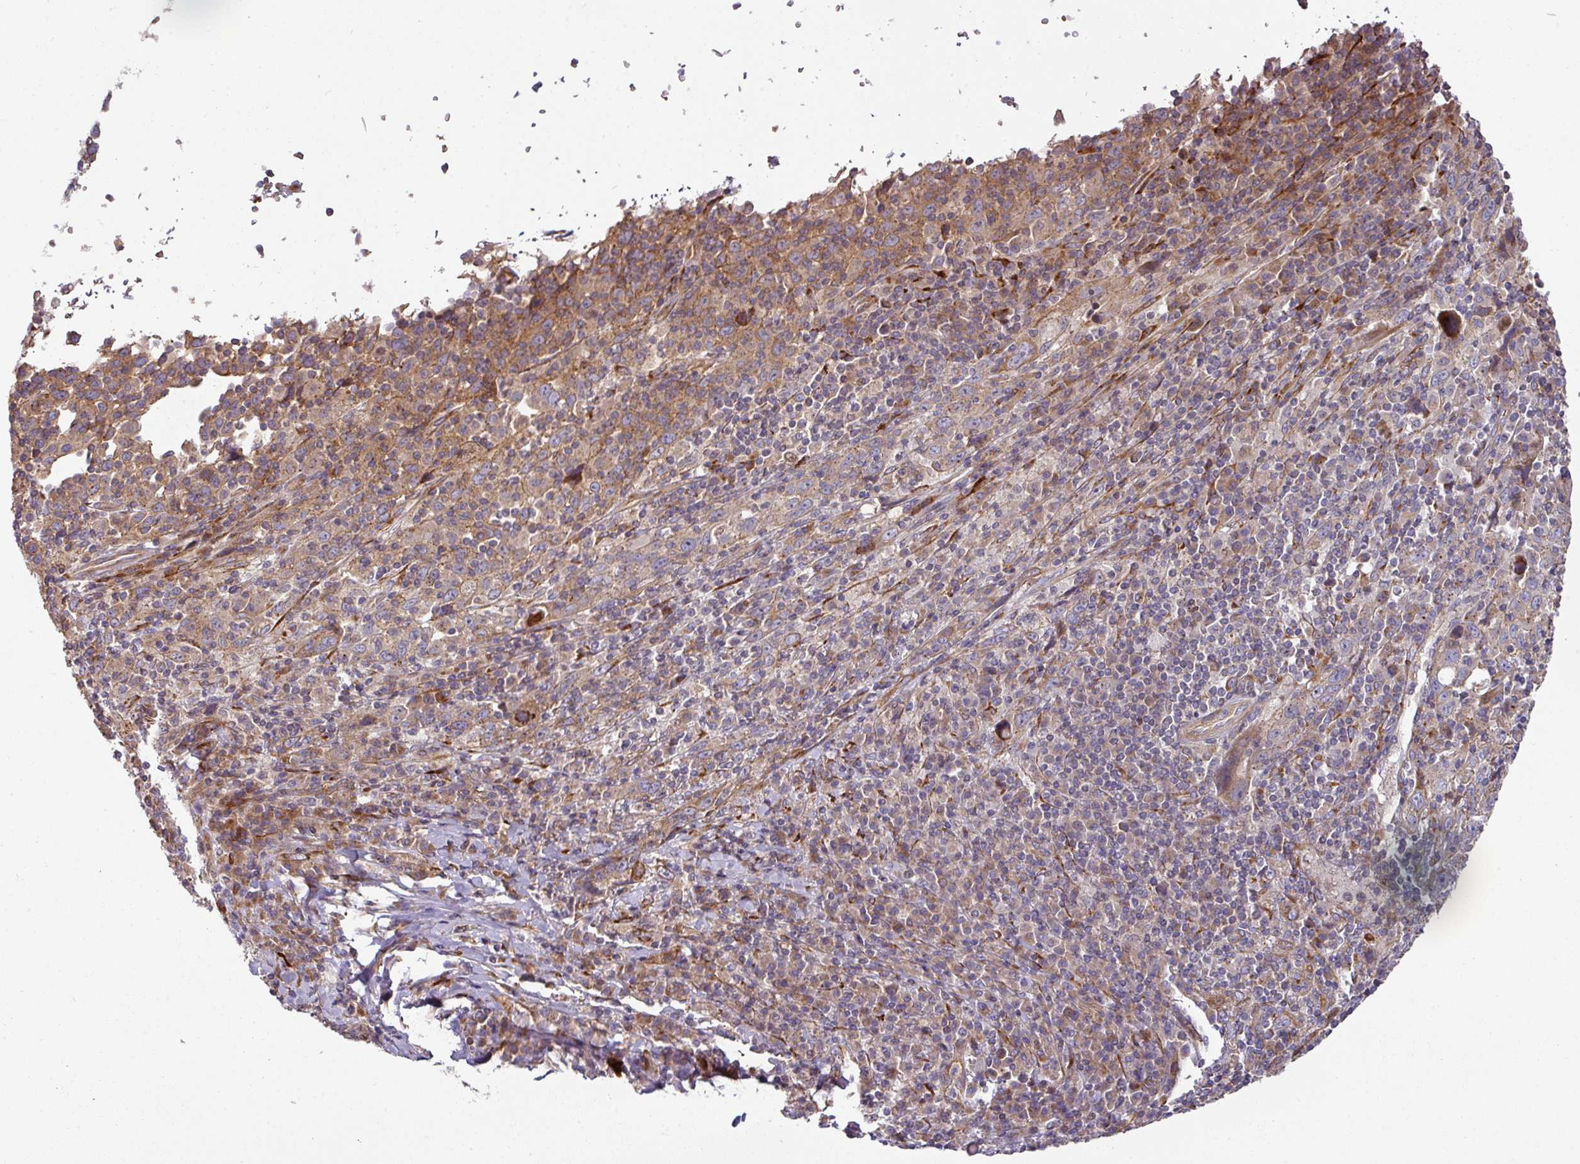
{"staining": {"intensity": "moderate", "quantity": ">75%", "location": "cytoplasmic/membranous"}, "tissue": "cervical cancer", "cell_type": "Tumor cells", "image_type": "cancer", "snomed": [{"axis": "morphology", "description": "Squamous cell carcinoma, NOS"}, {"axis": "topography", "description": "Cervix"}], "caption": "Human cervical cancer stained with a protein marker exhibits moderate staining in tumor cells.", "gene": "CASP2", "patient": {"sex": "female", "age": 46}}